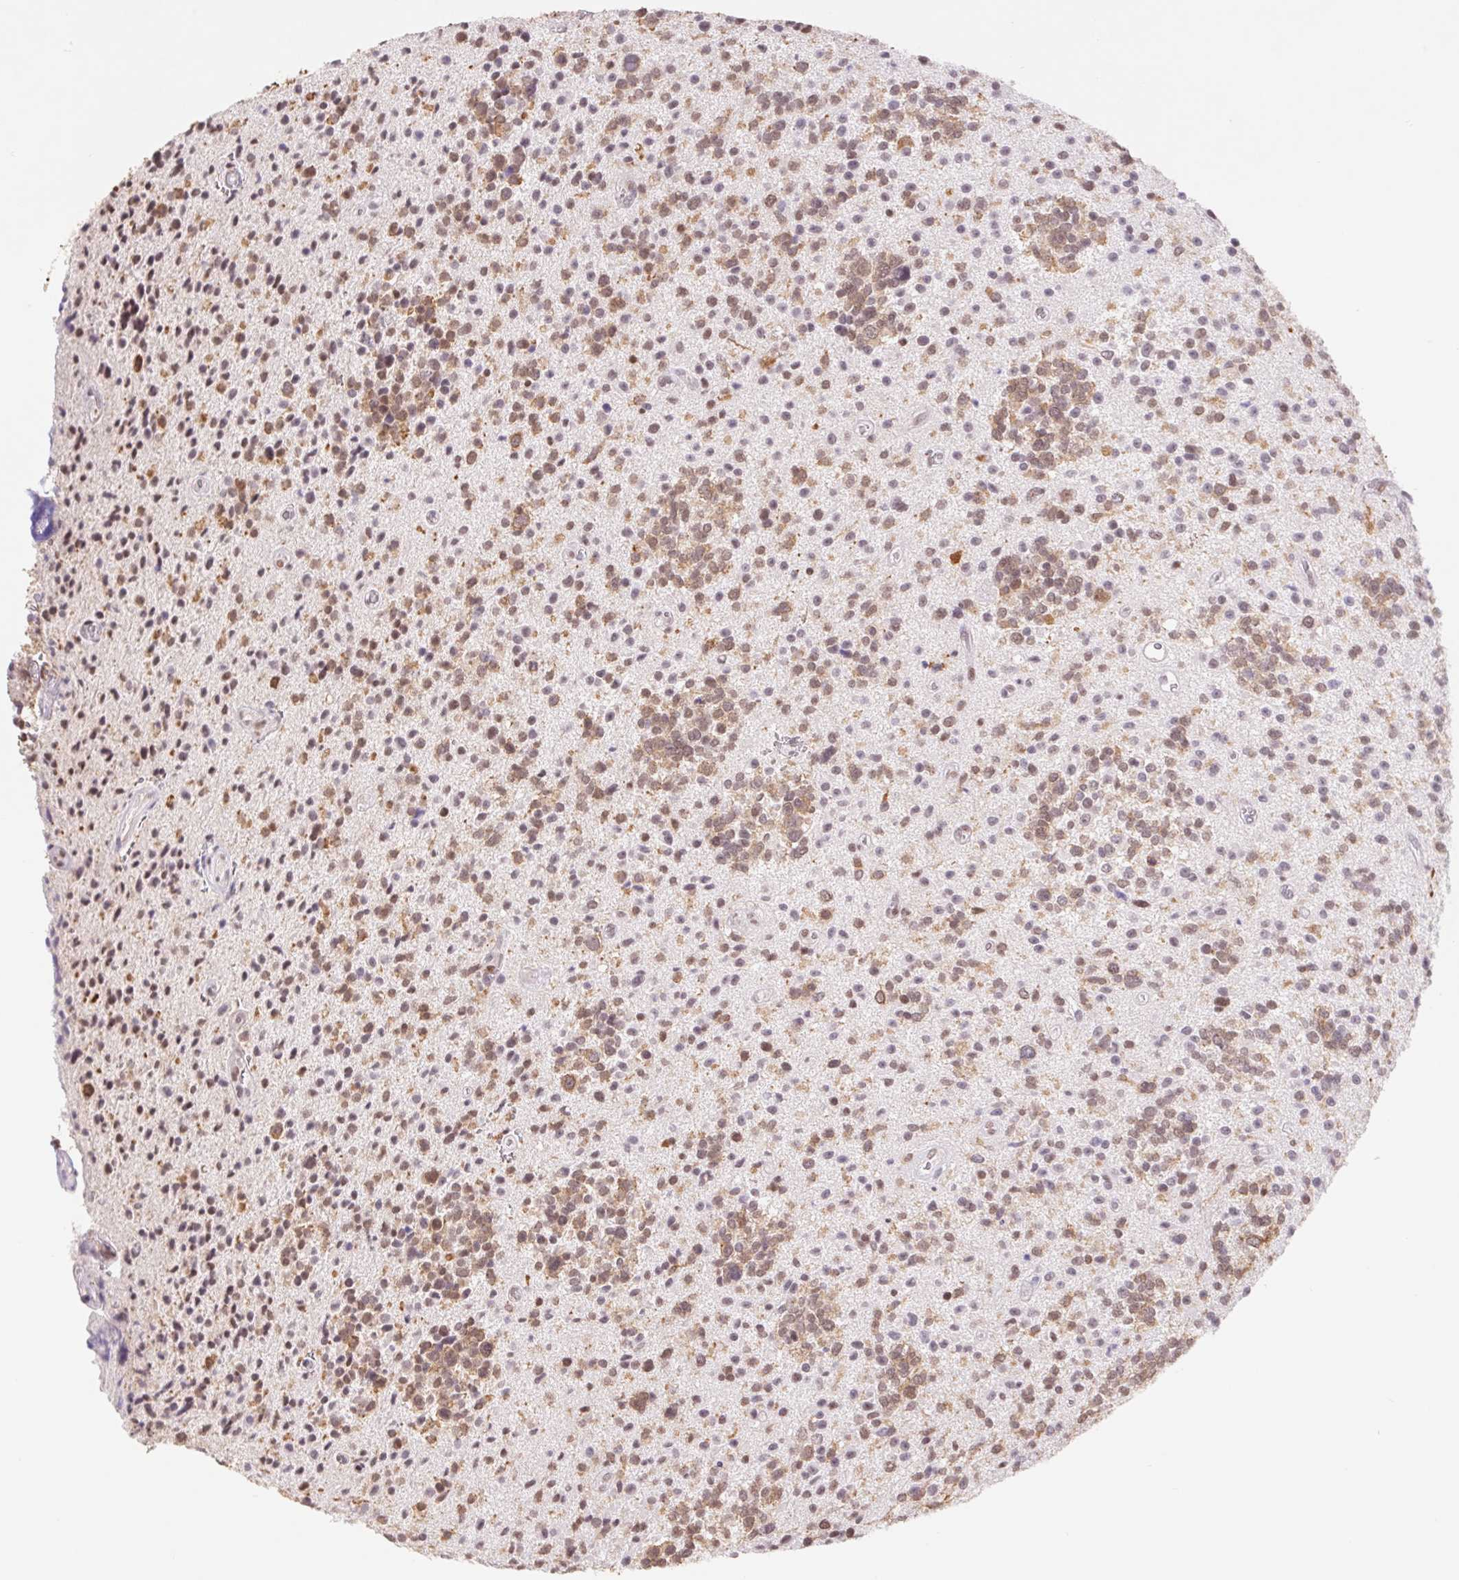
{"staining": {"intensity": "moderate", "quantity": ">75%", "location": "cytoplasmic/membranous,nuclear"}, "tissue": "glioma", "cell_type": "Tumor cells", "image_type": "cancer", "snomed": [{"axis": "morphology", "description": "Glioma, malignant, High grade"}, {"axis": "topography", "description": "Brain"}], "caption": "Immunohistochemistry of malignant high-grade glioma displays medium levels of moderate cytoplasmic/membranous and nuclear staining in approximately >75% of tumor cells.", "gene": "TRERF1", "patient": {"sex": "male", "age": 29}}